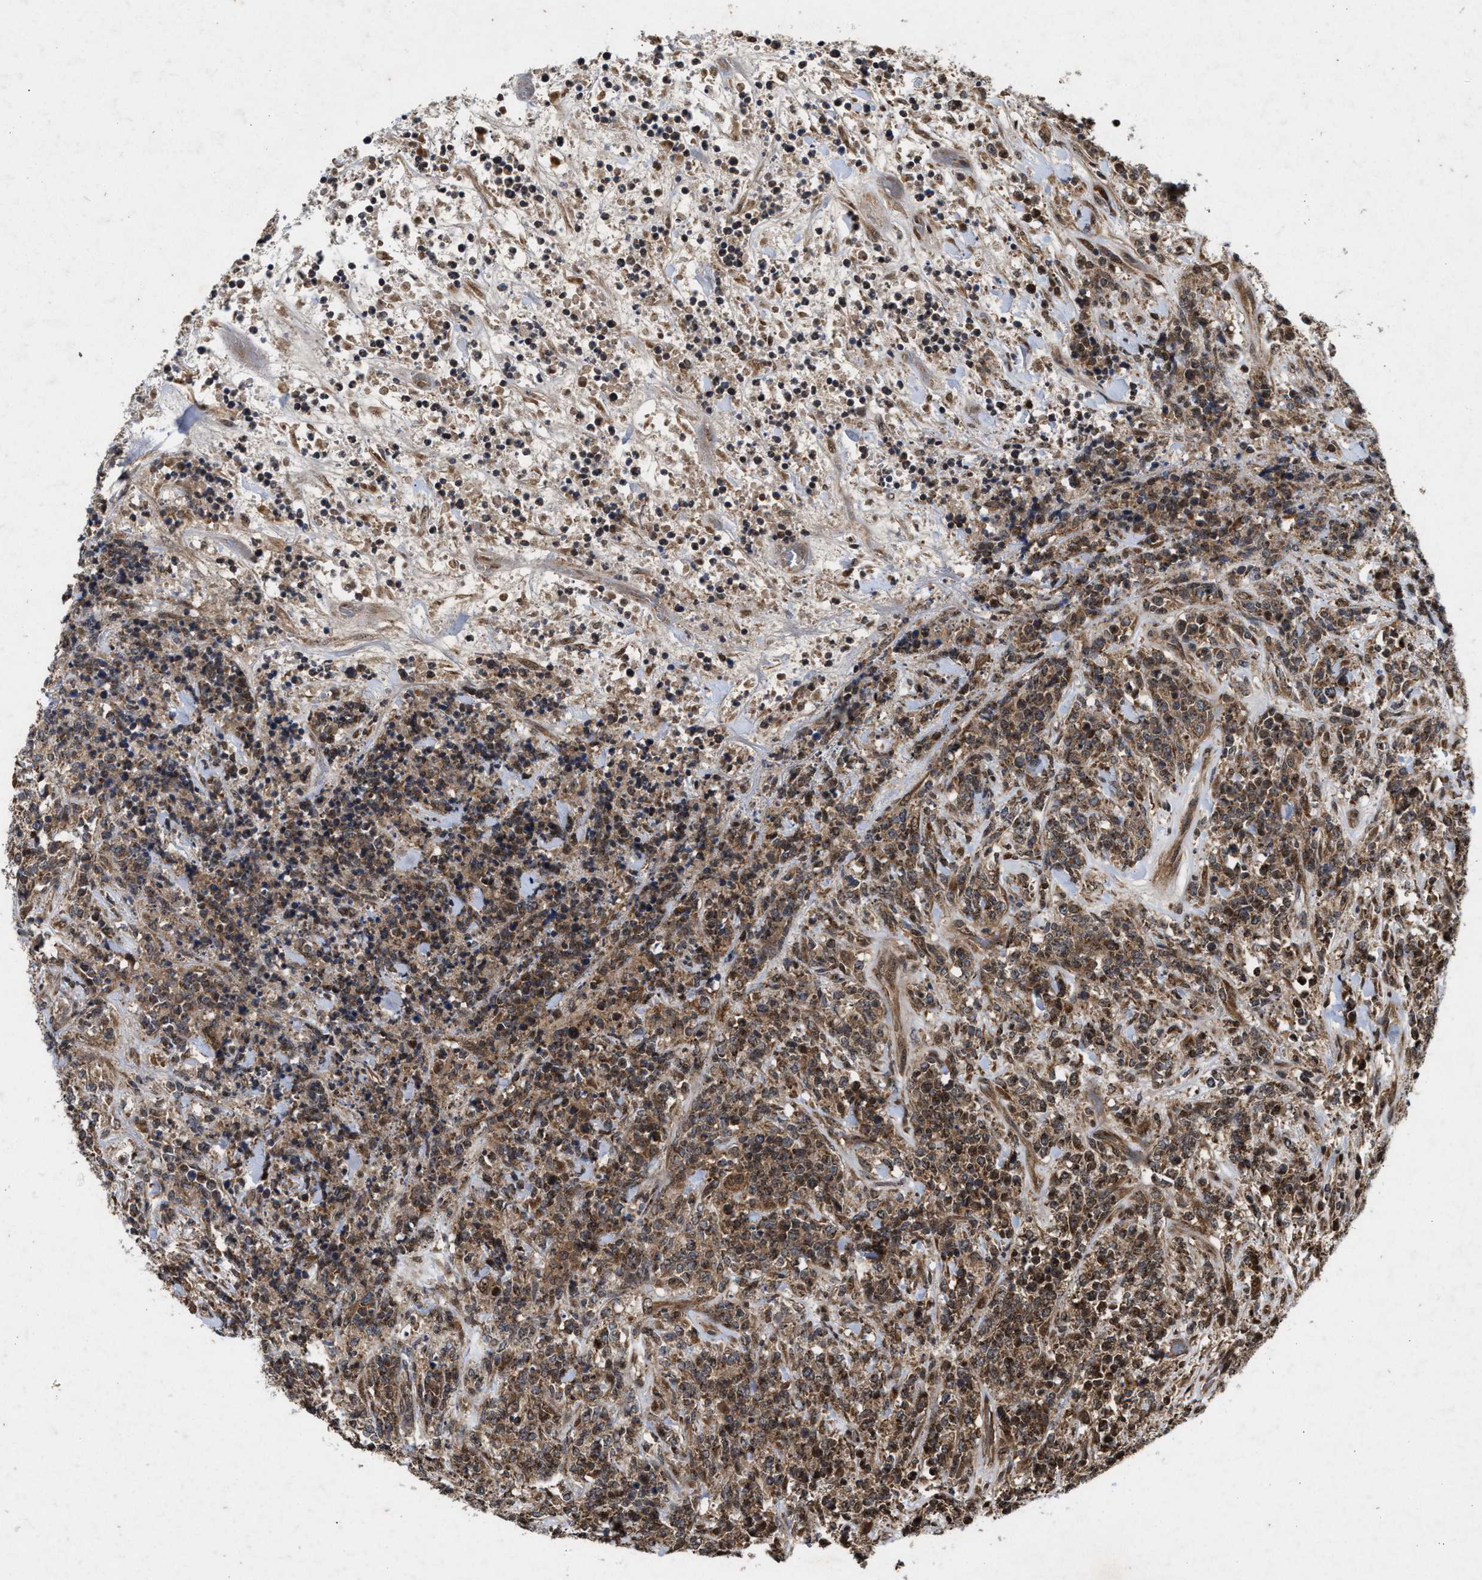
{"staining": {"intensity": "weak", "quantity": ">75%", "location": "cytoplasmic/membranous"}, "tissue": "lymphoma", "cell_type": "Tumor cells", "image_type": "cancer", "snomed": [{"axis": "morphology", "description": "Malignant lymphoma, non-Hodgkin's type, High grade"}, {"axis": "topography", "description": "Soft tissue"}], "caption": "Immunohistochemical staining of human malignant lymphoma, non-Hodgkin's type (high-grade) reveals low levels of weak cytoplasmic/membranous positivity in approximately >75% of tumor cells. Using DAB (brown) and hematoxylin (blue) stains, captured at high magnification using brightfield microscopy.", "gene": "CFLAR", "patient": {"sex": "male", "age": 18}}